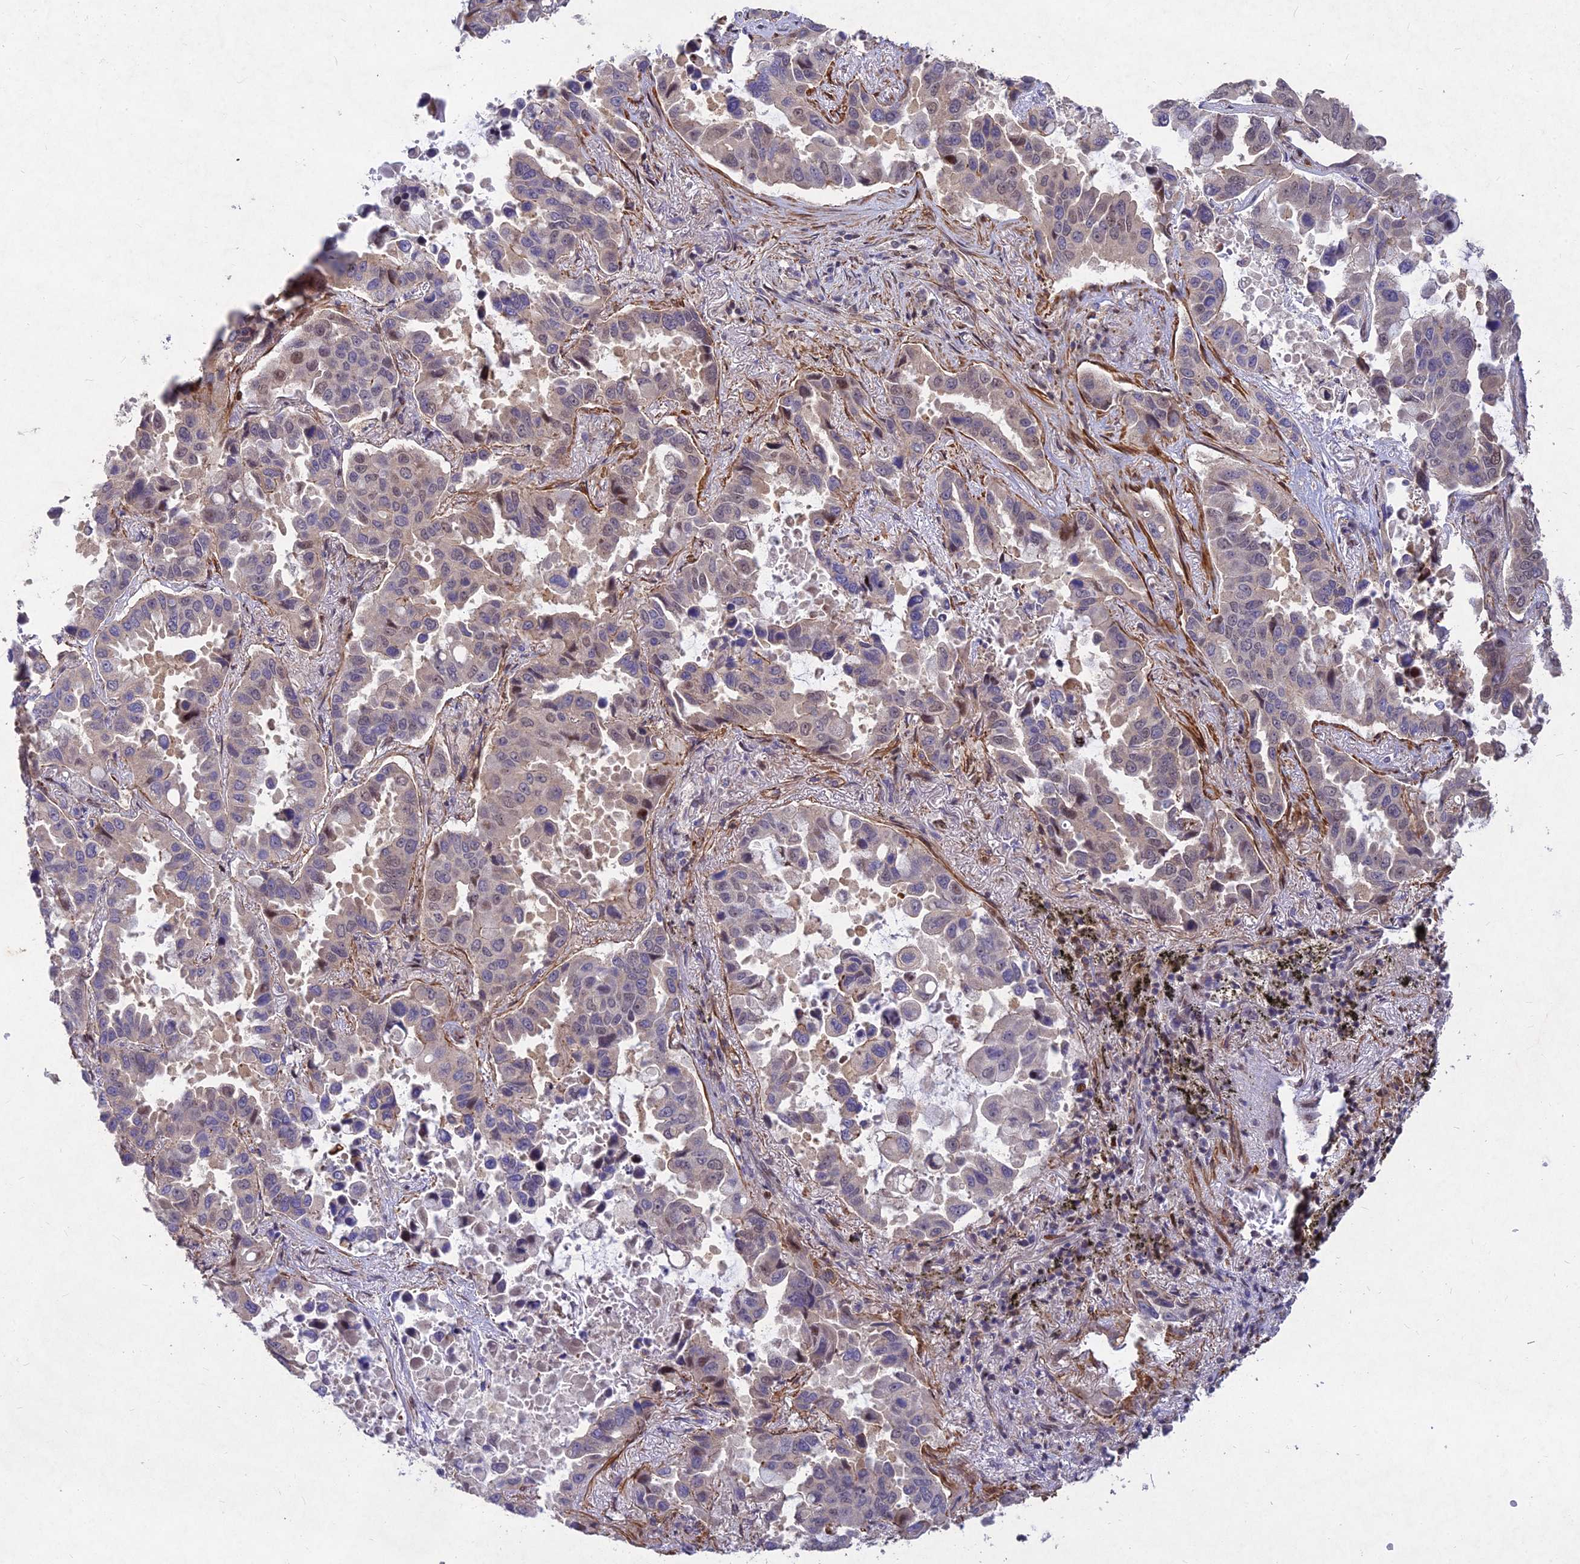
{"staining": {"intensity": "moderate", "quantity": "<25%", "location": "nuclear"}, "tissue": "lung cancer", "cell_type": "Tumor cells", "image_type": "cancer", "snomed": [{"axis": "morphology", "description": "Adenocarcinoma, NOS"}, {"axis": "topography", "description": "Lung"}], "caption": "IHC micrograph of neoplastic tissue: human adenocarcinoma (lung) stained using IHC exhibits low levels of moderate protein expression localized specifically in the nuclear of tumor cells, appearing as a nuclear brown color.", "gene": "RELCH", "patient": {"sex": "male", "age": 64}}